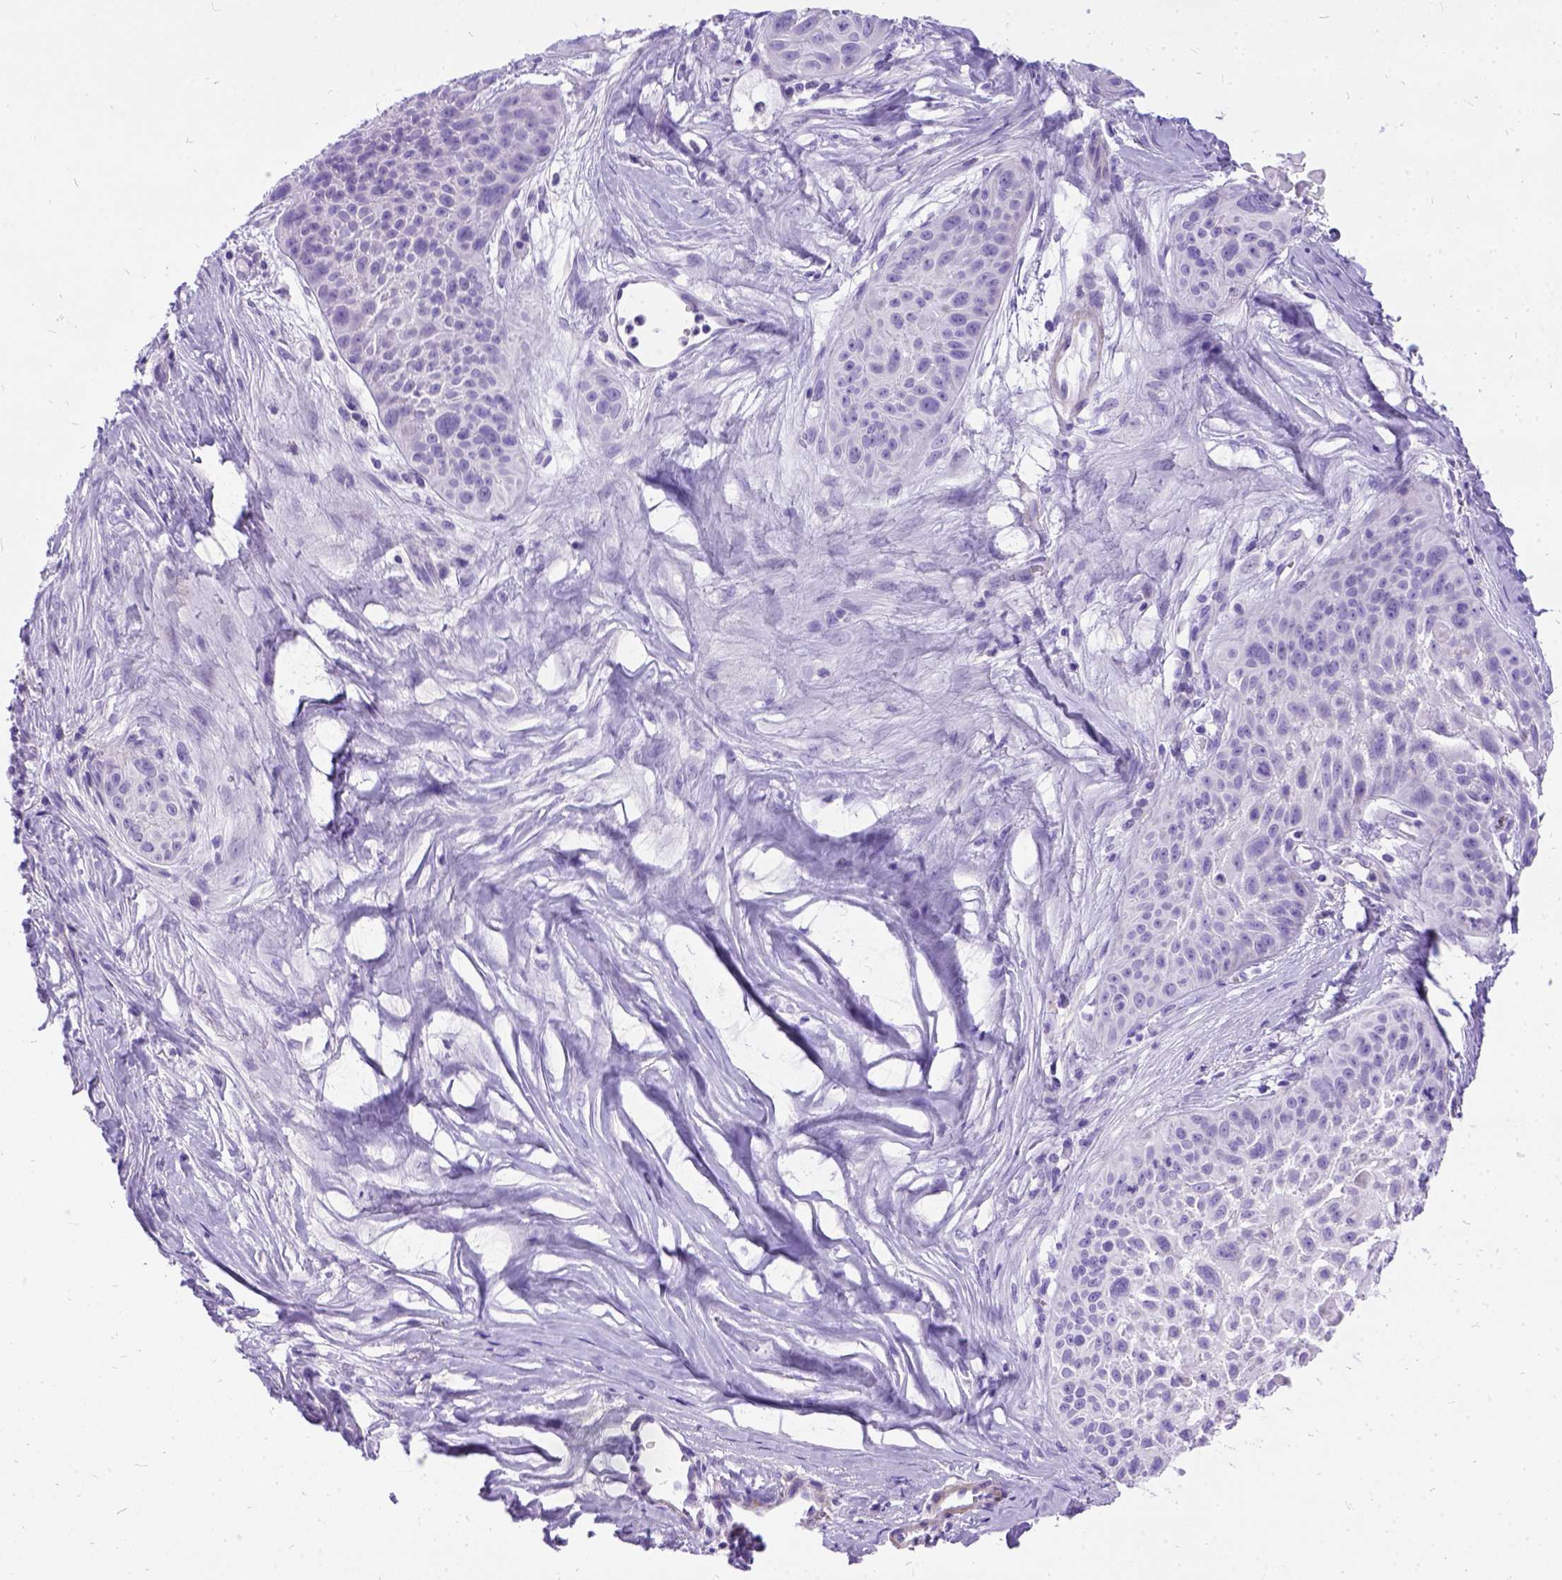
{"staining": {"intensity": "negative", "quantity": "none", "location": "none"}, "tissue": "skin cancer", "cell_type": "Tumor cells", "image_type": "cancer", "snomed": [{"axis": "morphology", "description": "Squamous cell carcinoma, NOS"}, {"axis": "topography", "description": "Skin"}, {"axis": "topography", "description": "Anal"}], "caption": "The histopathology image shows no significant staining in tumor cells of skin cancer (squamous cell carcinoma).", "gene": "PRG2", "patient": {"sex": "female", "age": 75}}